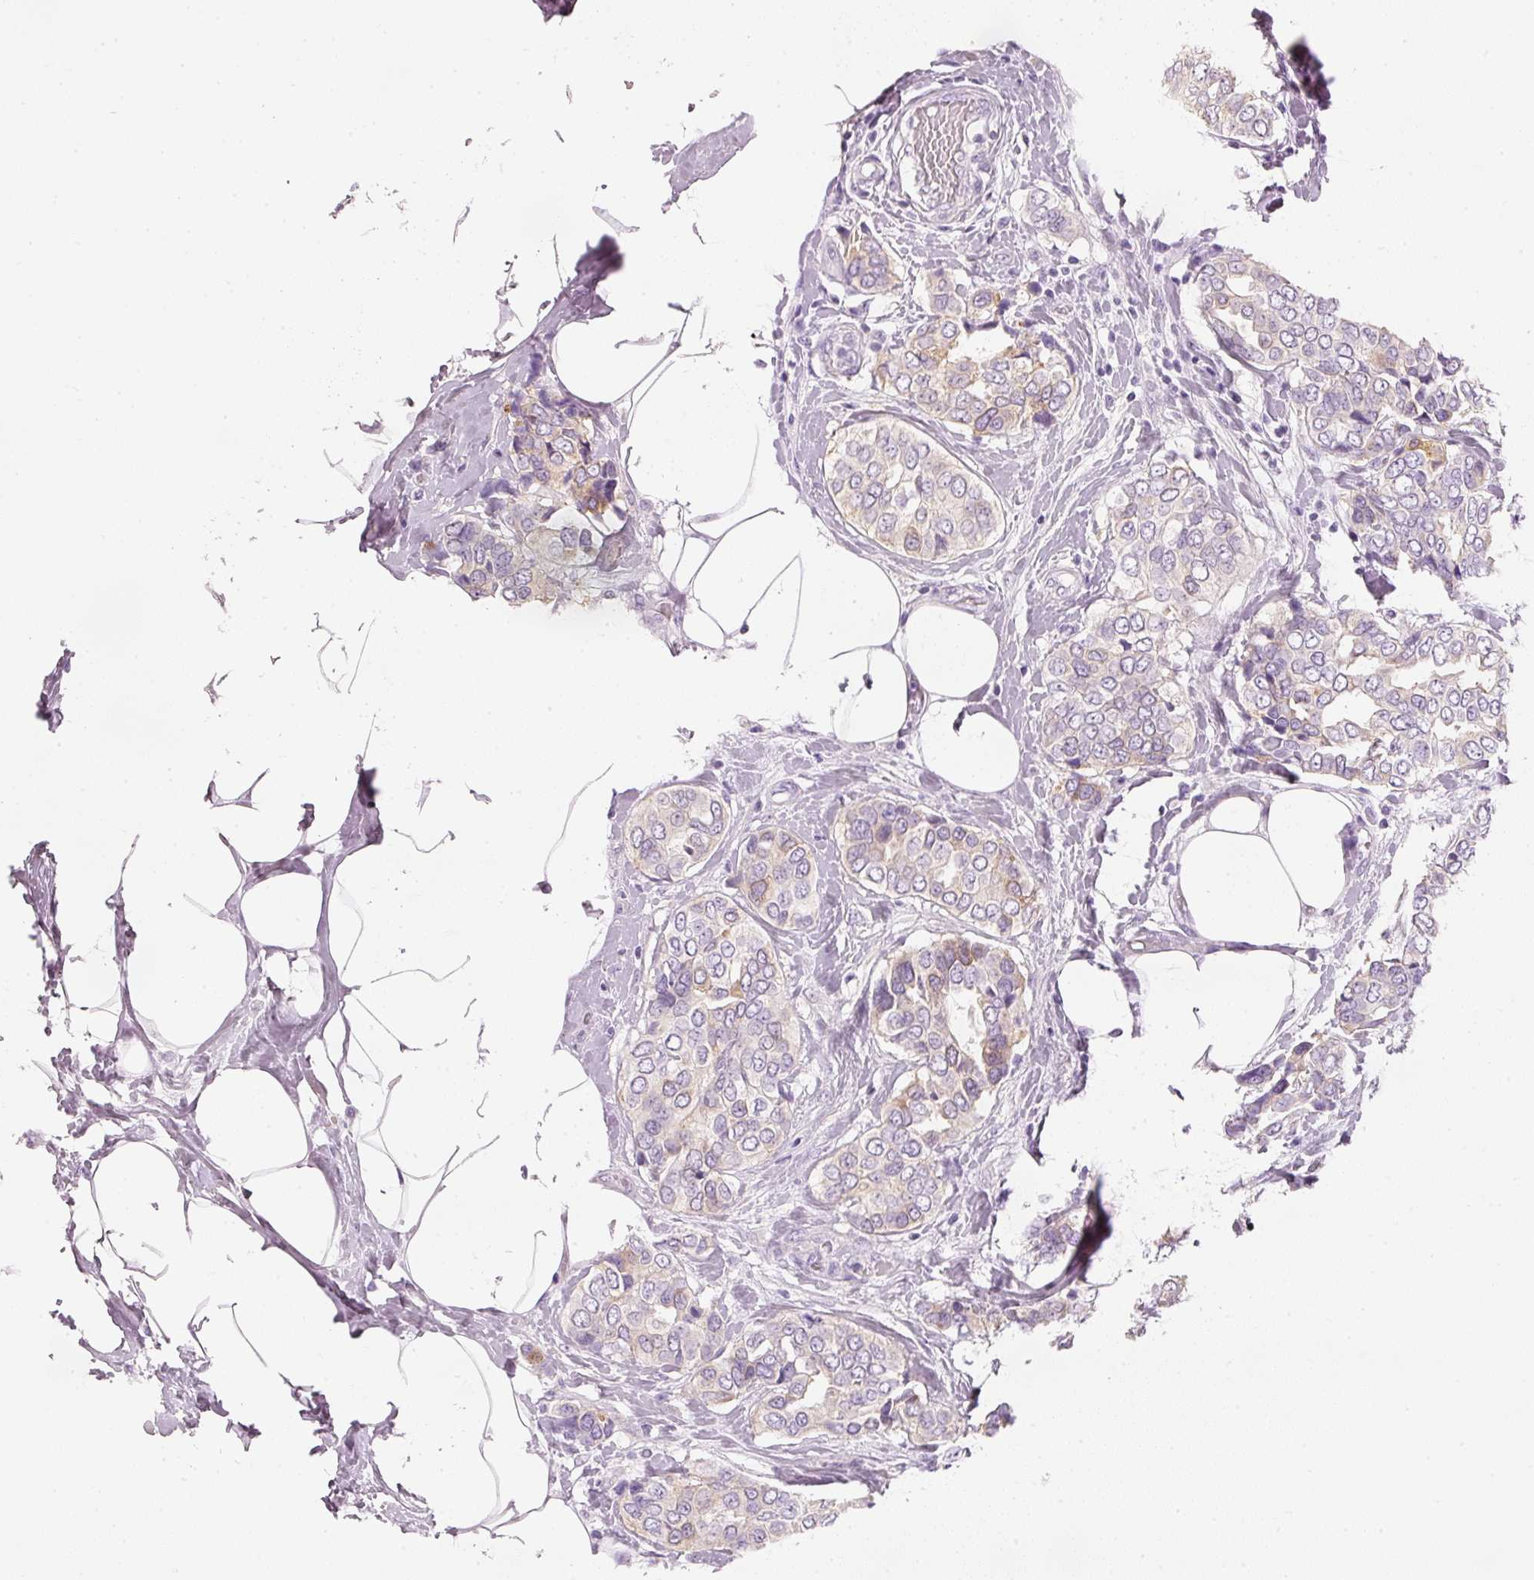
{"staining": {"intensity": "weak", "quantity": "<25%", "location": "cytoplasmic/membranous"}, "tissue": "breast cancer", "cell_type": "Tumor cells", "image_type": "cancer", "snomed": [{"axis": "morphology", "description": "Lobular carcinoma"}, {"axis": "topography", "description": "Breast"}], "caption": "Immunohistochemical staining of human lobular carcinoma (breast) exhibits no significant staining in tumor cells.", "gene": "PDXDC1", "patient": {"sex": "female", "age": 51}}